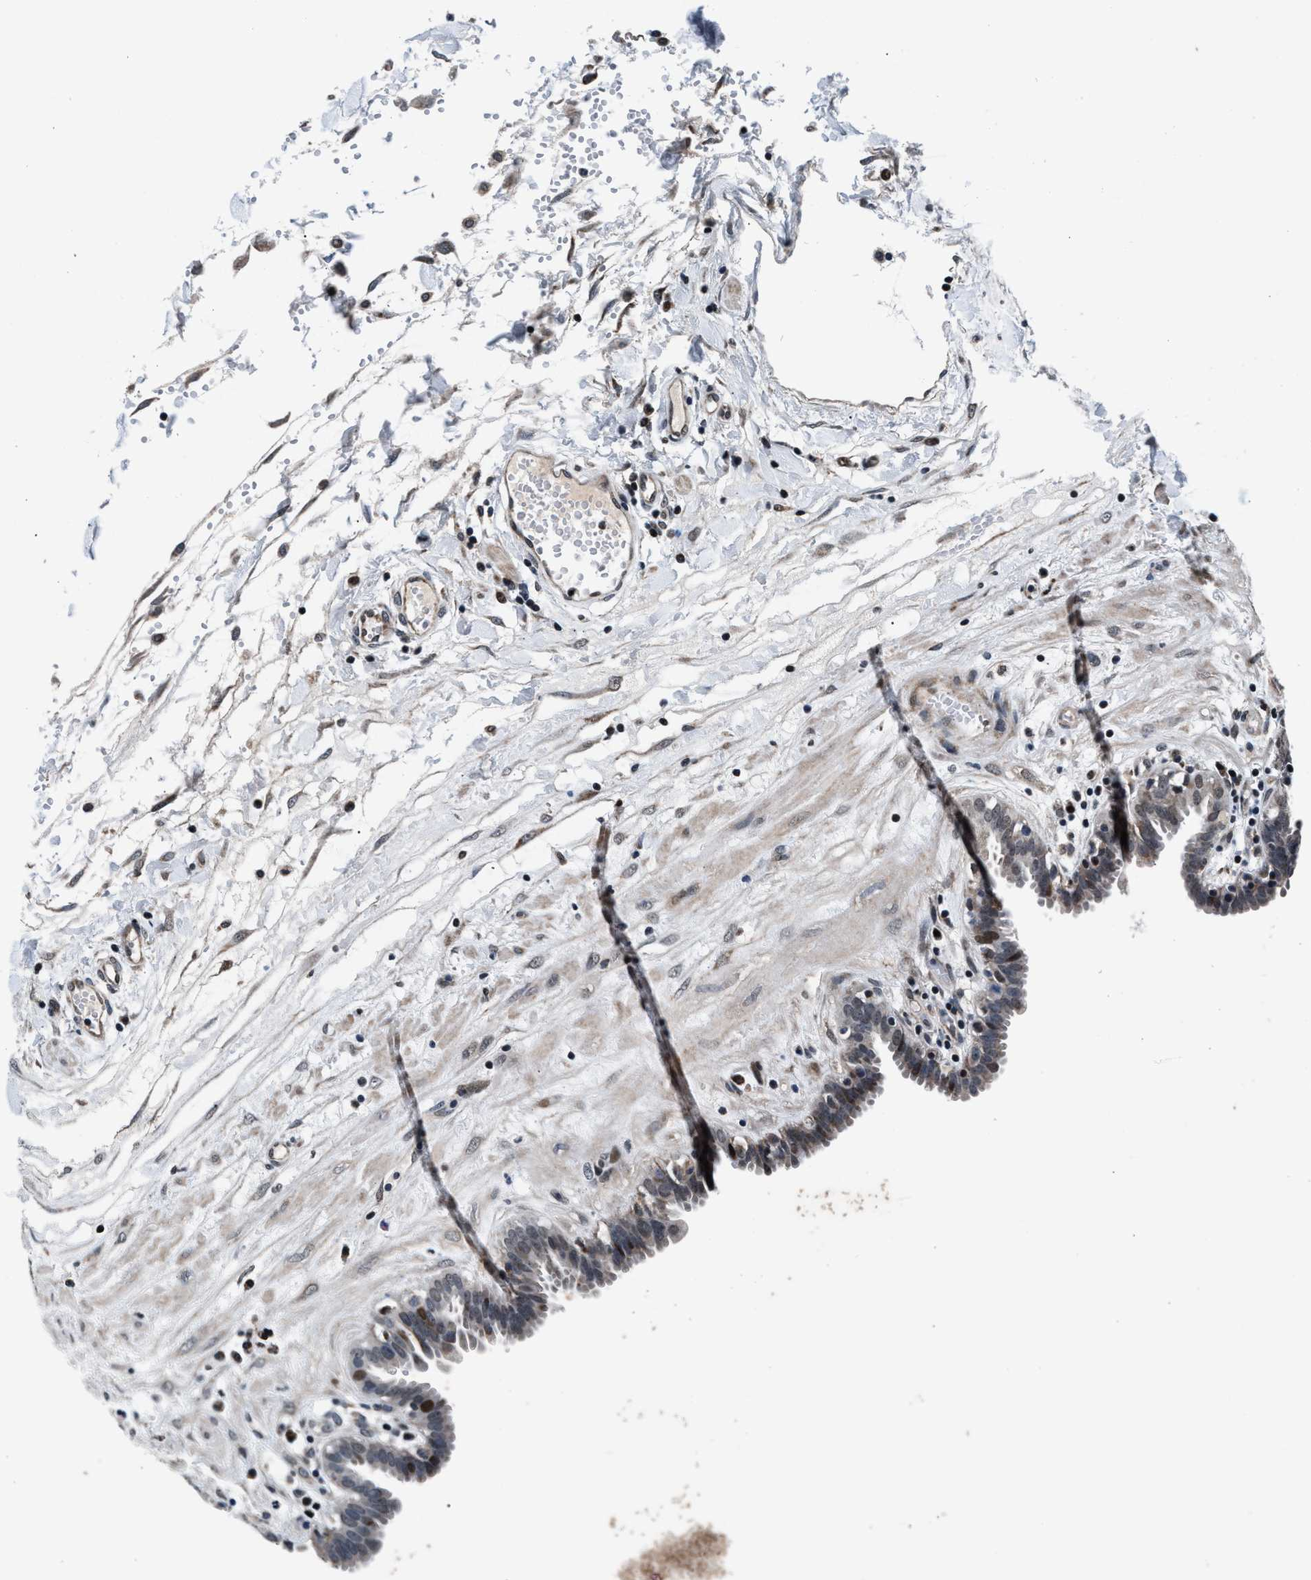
{"staining": {"intensity": "moderate", "quantity": ">75%", "location": "nuclear"}, "tissue": "fallopian tube", "cell_type": "Glandular cells", "image_type": "normal", "snomed": [{"axis": "morphology", "description": "Normal tissue, NOS"}, {"axis": "topography", "description": "Fallopian tube"}, {"axis": "topography", "description": "Placenta"}], "caption": "Fallopian tube stained with DAB immunohistochemistry exhibits medium levels of moderate nuclear staining in about >75% of glandular cells.", "gene": "PRRC2B", "patient": {"sex": "female", "age": 32}}